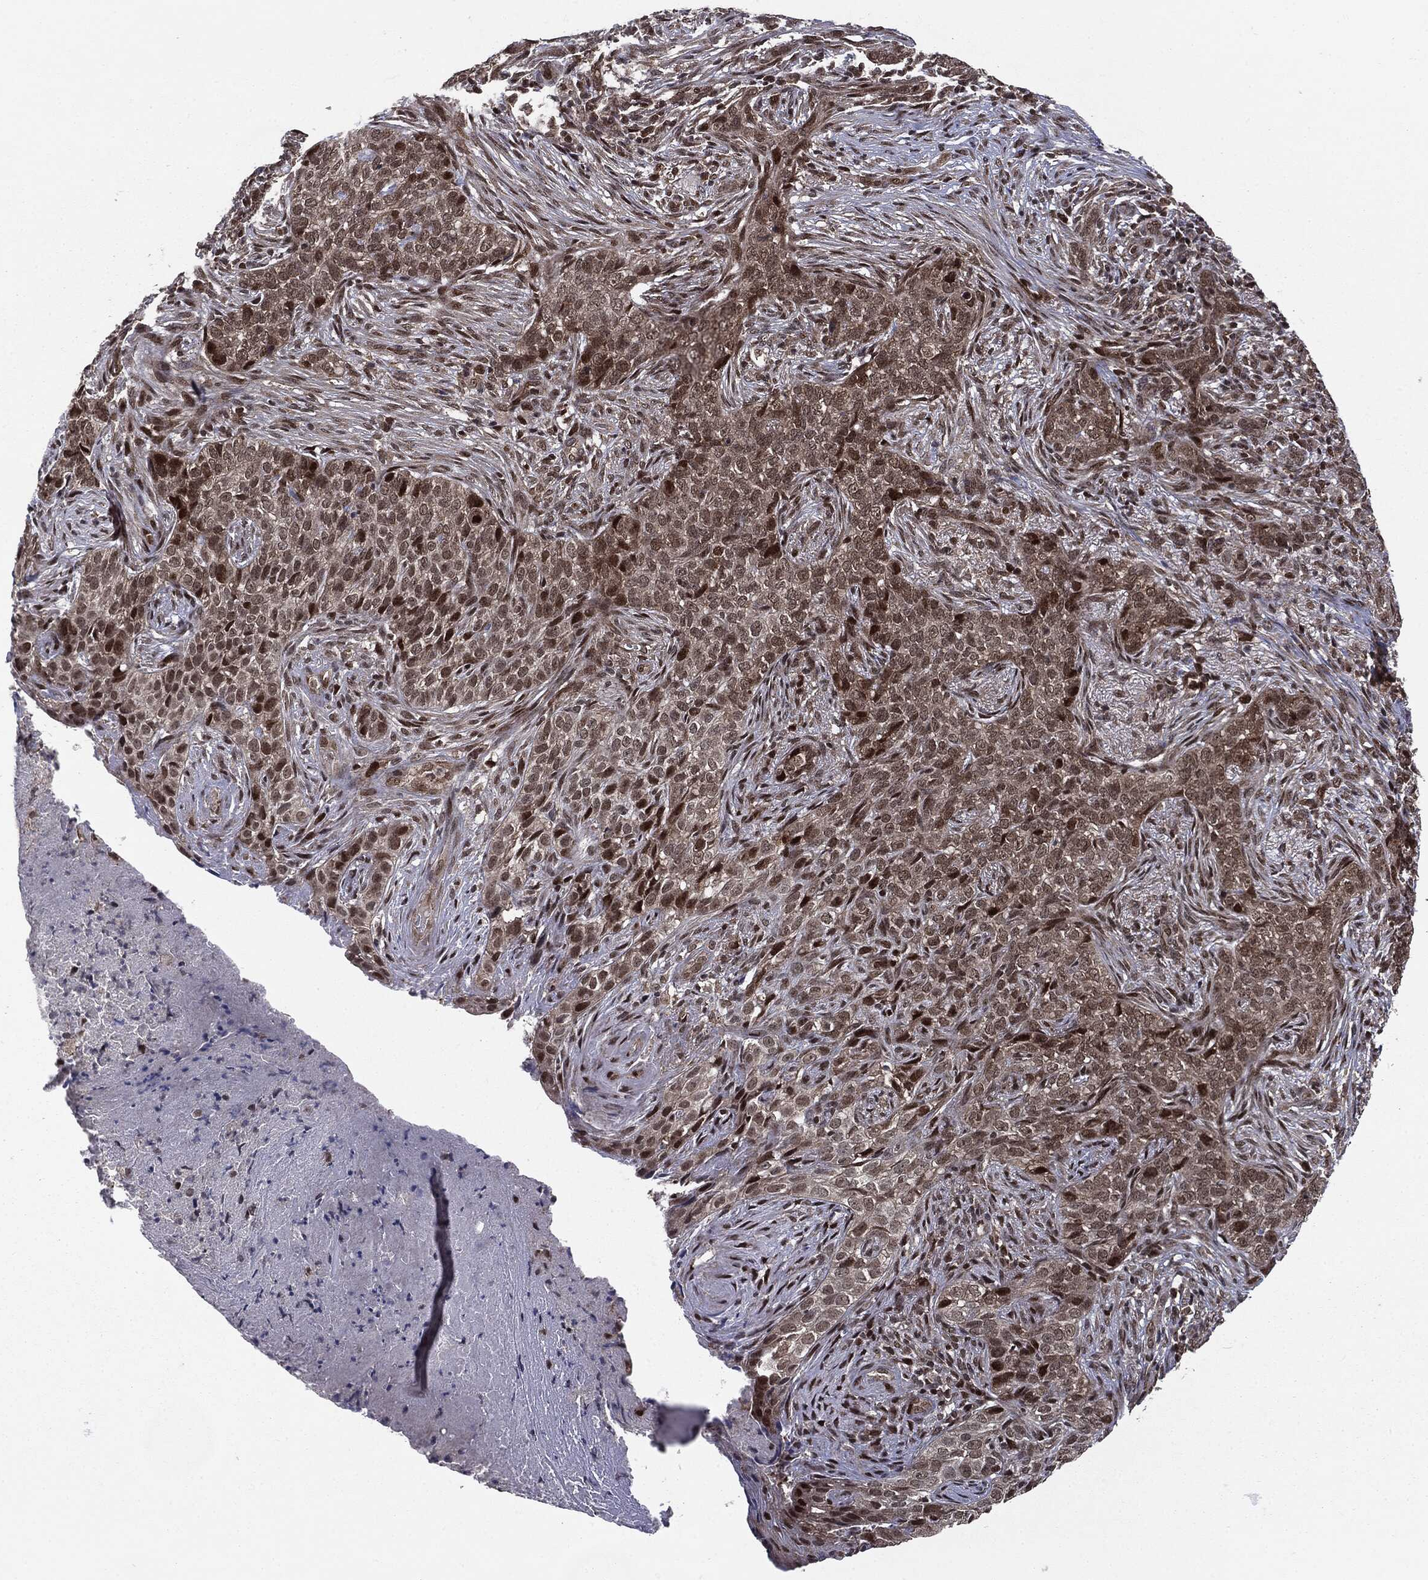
{"staining": {"intensity": "weak", "quantity": "25%-75%", "location": "nuclear"}, "tissue": "skin cancer", "cell_type": "Tumor cells", "image_type": "cancer", "snomed": [{"axis": "morphology", "description": "Squamous cell carcinoma, NOS"}, {"axis": "topography", "description": "Skin"}], "caption": "Protein staining by IHC shows weak nuclear positivity in about 25%-75% of tumor cells in skin cancer. The staining is performed using DAB (3,3'-diaminobenzidine) brown chromogen to label protein expression. The nuclei are counter-stained blue using hematoxylin.", "gene": "PTPA", "patient": {"sex": "male", "age": 88}}